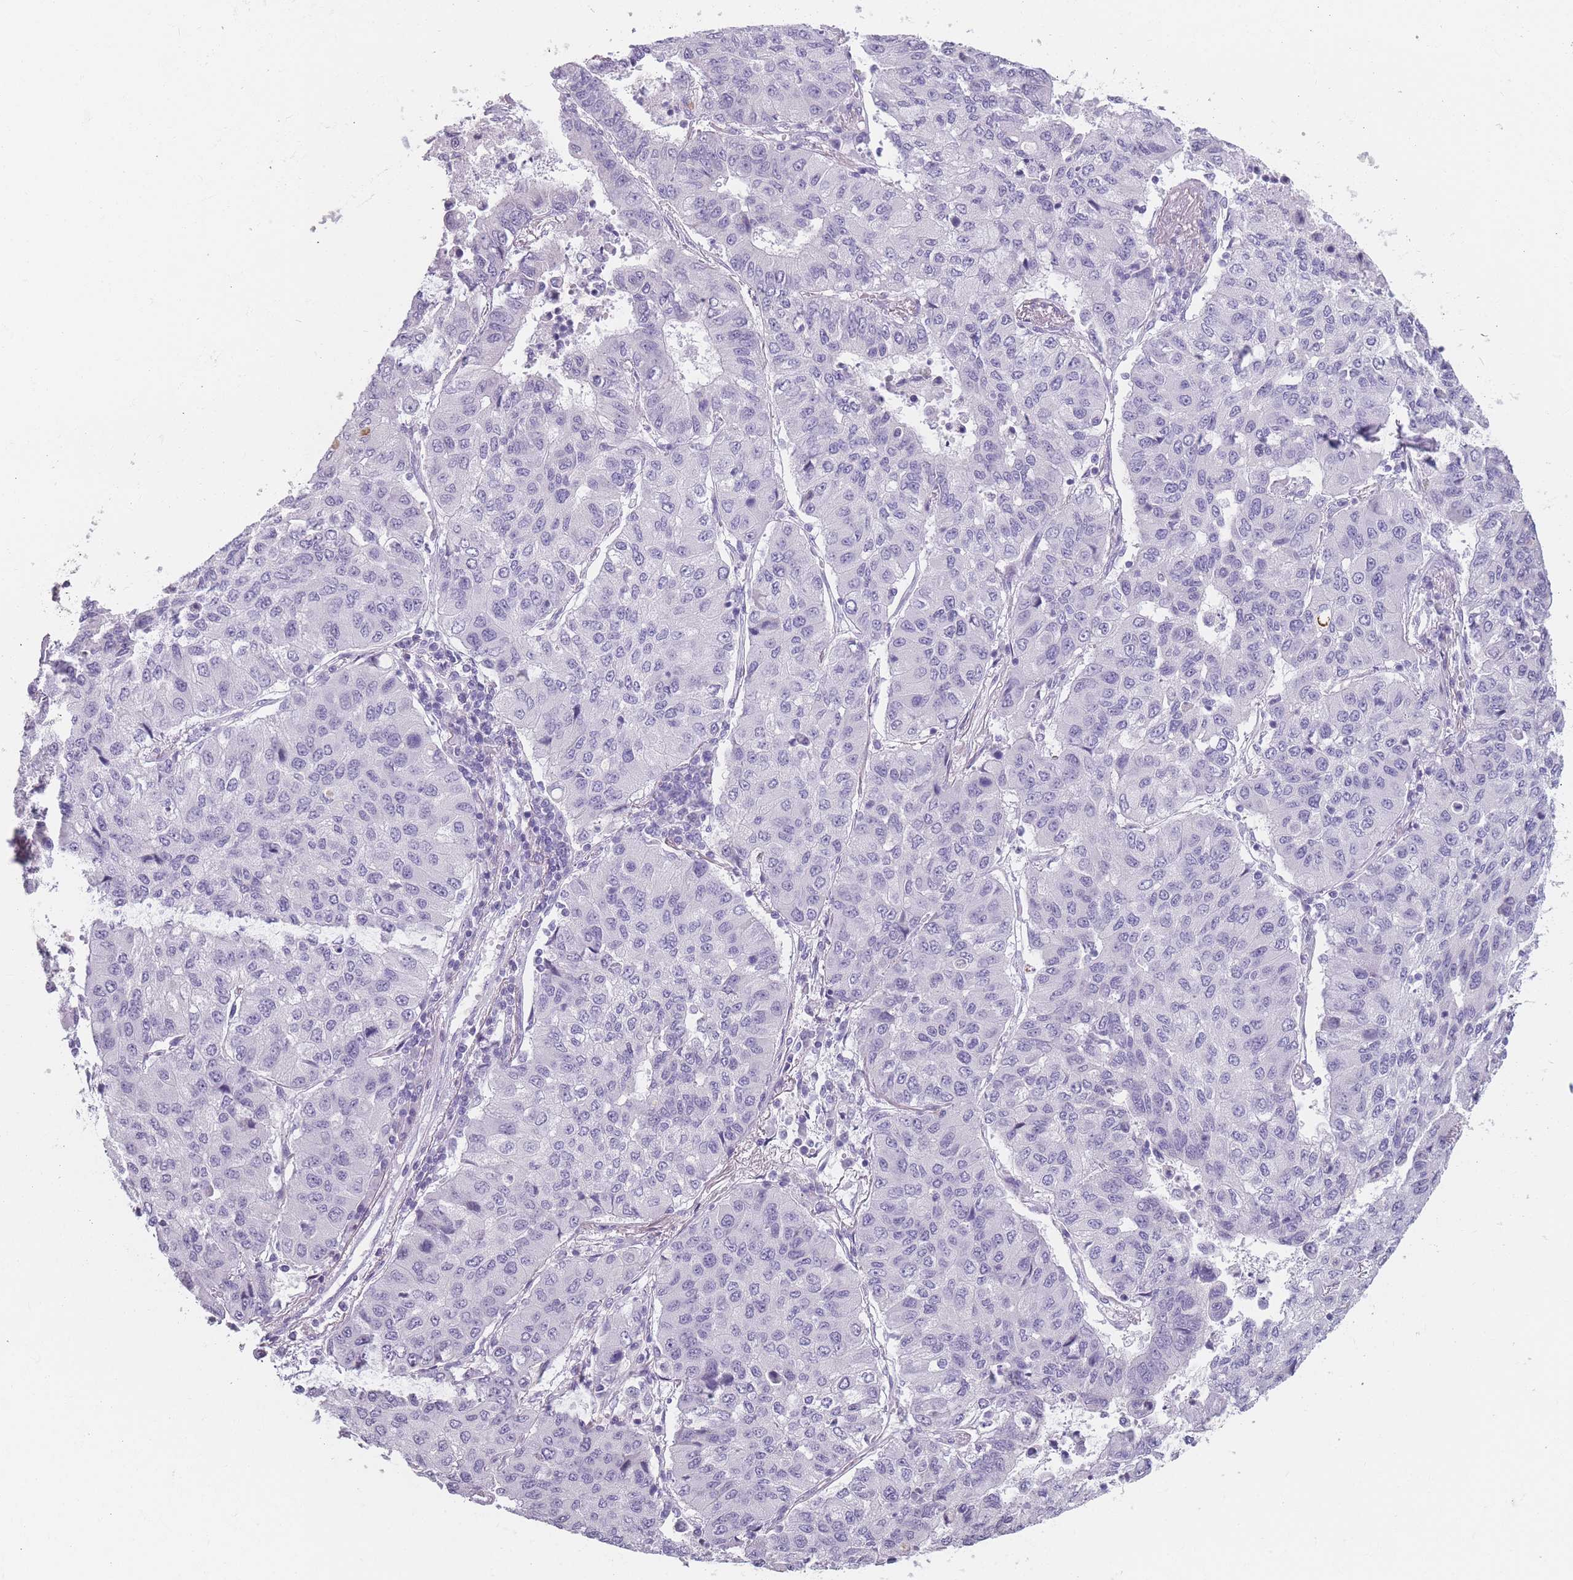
{"staining": {"intensity": "negative", "quantity": "none", "location": "none"}, "tissue": "lung cancer", "cell_type": "Tumor cells", "image_type": "cancer", "snomed": [{"axis": "morphology", "description": "Squamous cell carcinoma, NOS"}, {"axis": "topography", "description": "Lung"}], "caption": "IHC histopathology image of human lung squamous cell carcinoma stained for a protein (brown), which reveals no staining in tumor cells.", "gene": "PPFIA3", "patient": {"sex": "male", "age": 74}}